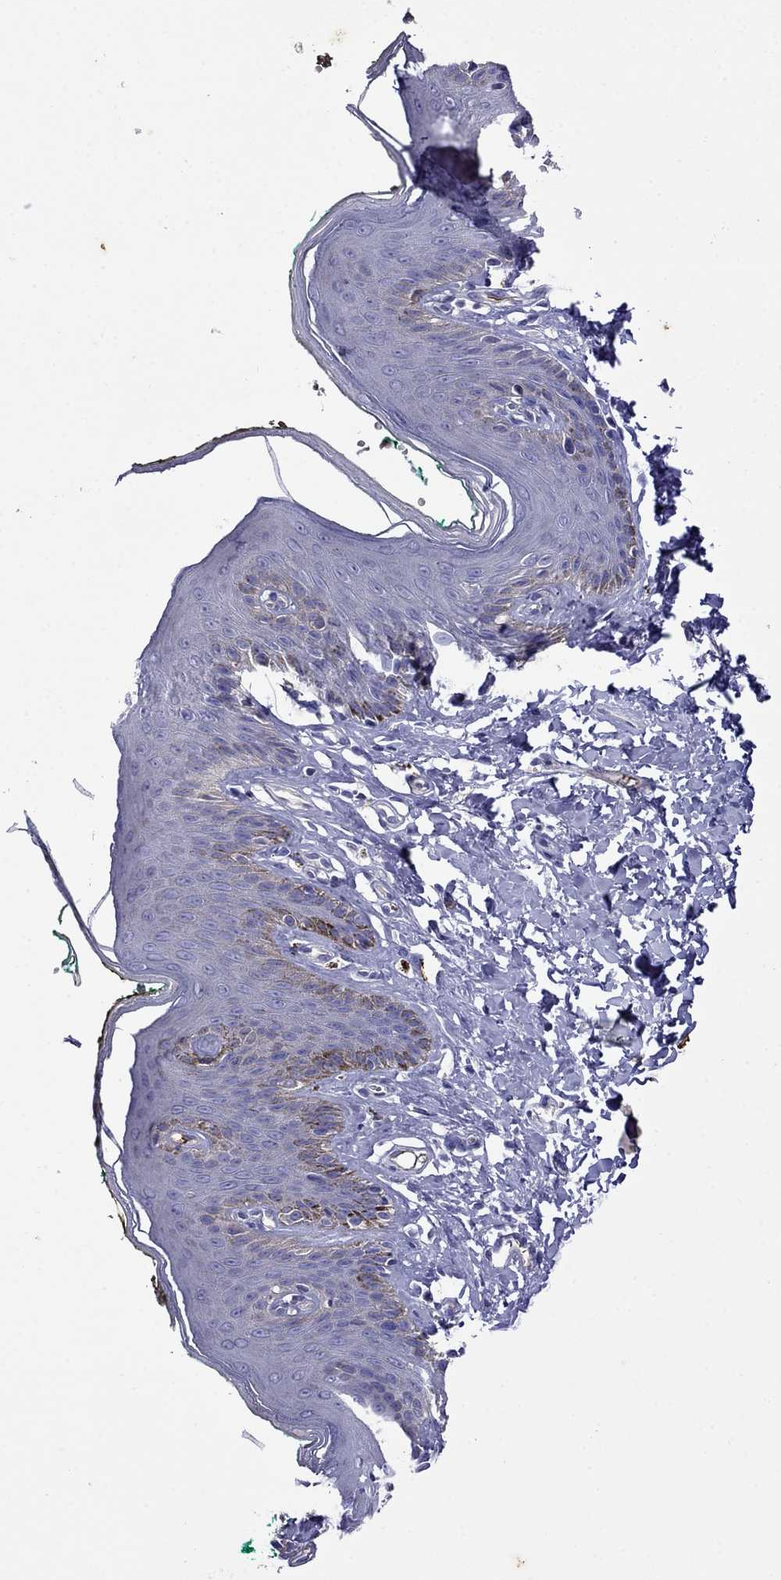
{"staining": {"intensity": "negative", "quantity": "none", "location": "none"}, "tissue": "skin", "cell_type": "Epidermal cells", "image_type": "normal", "snomed": [{"axis": "morphology", "description": "Normal tissue, NOS"}, {"axis": "topography", "description": "Vulva"}], "caption": "Immunohistochemistry (IHC) photomicrograph of unremarkable skin: skin stained with DAB (3,3'-diaminobenzidine) exhibits no significant protein positivity in epidermal cells.", "gene": "STAR", "patient": {"sex": "female", "age": 66}}